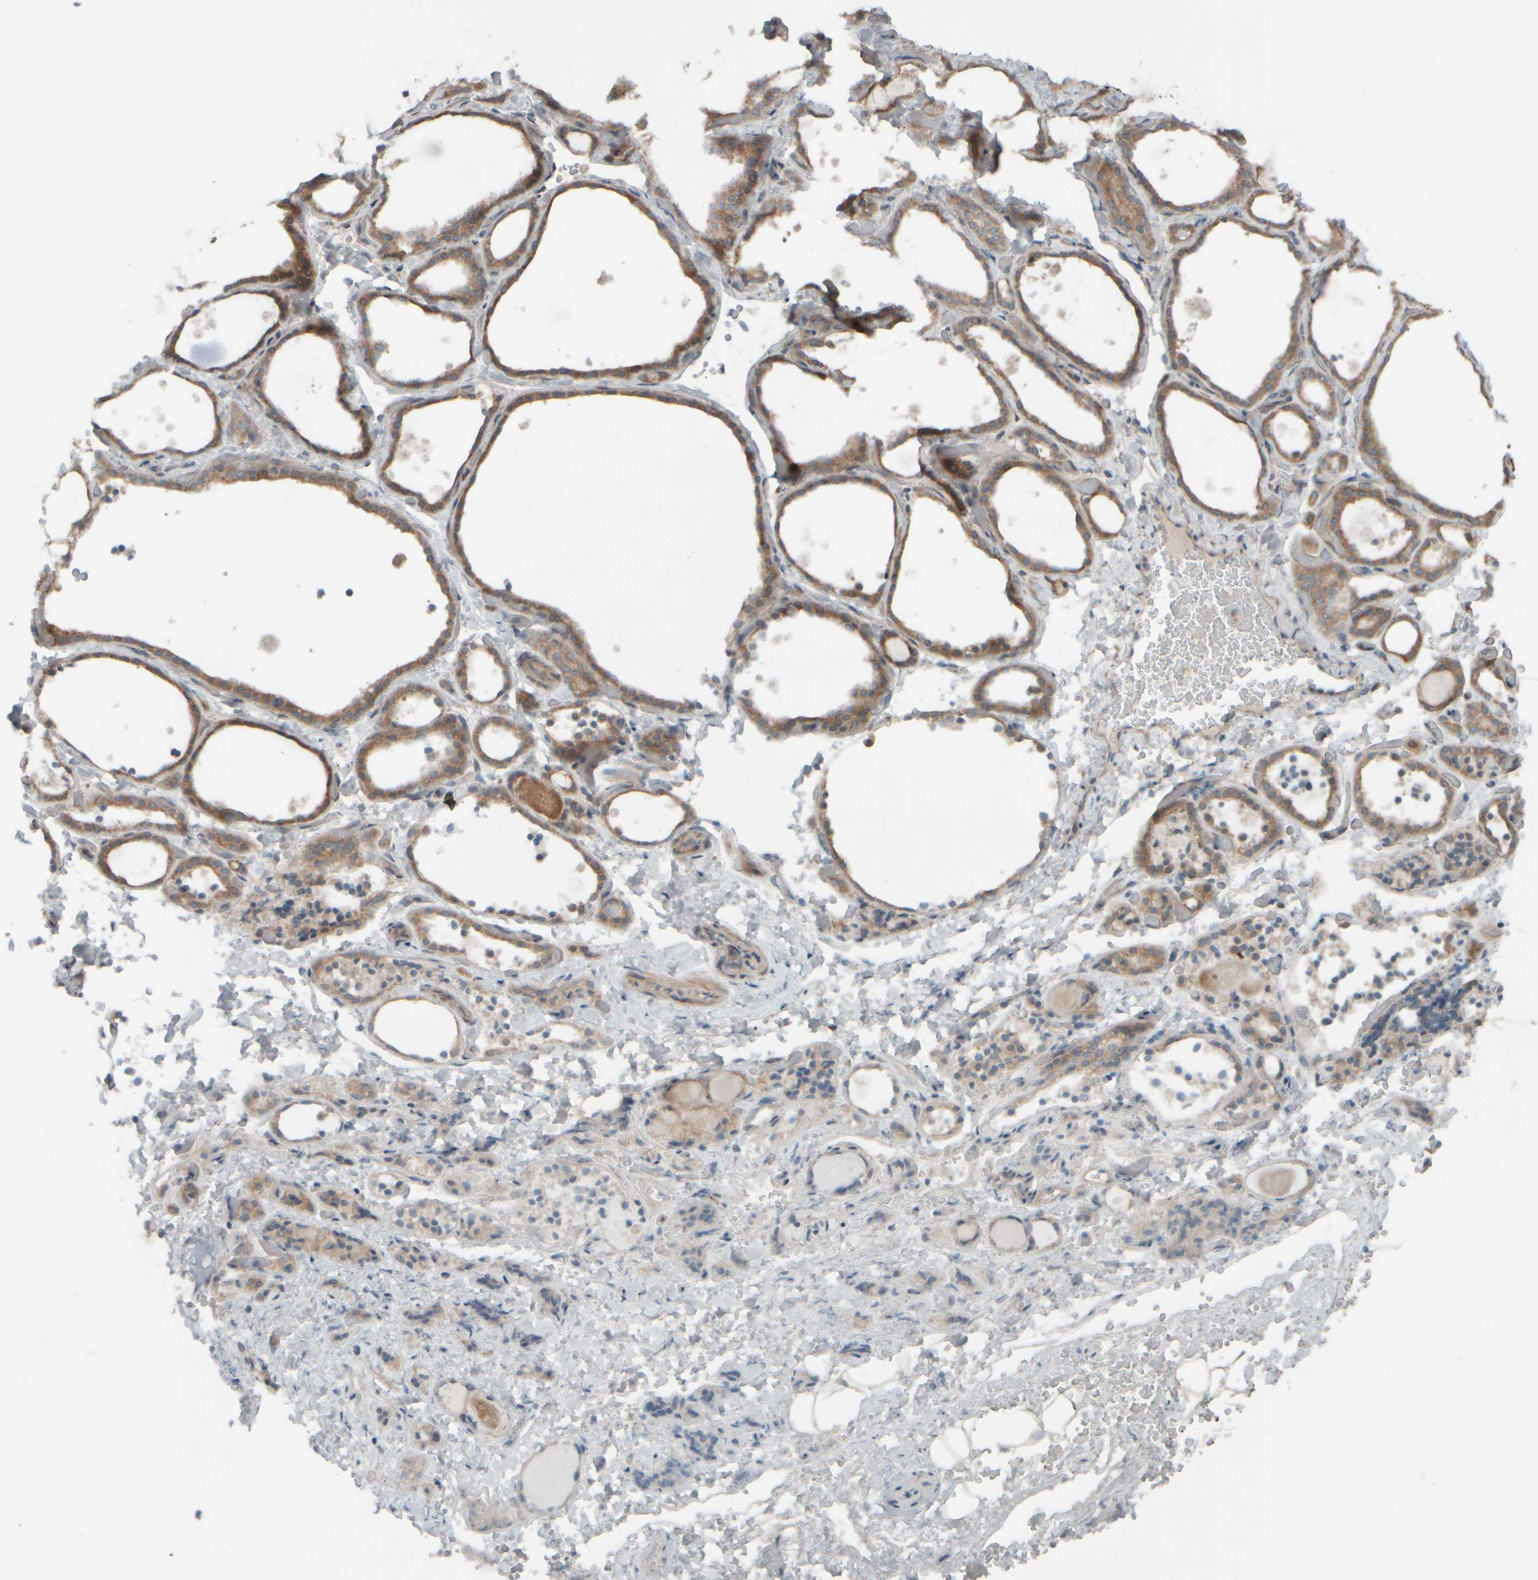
{"staining": {"intensity": "moderate", "quantity": ">75%", "location": "cytoplasmic/membranous"}, "tissue": "thyroid gland", "cell_type": "Glandular cells", "image_type": "normal", "snomed": [{"axis": "morphology", "description": "Normal tissue, NOS"}, {"axis": "topography", "description": "Thyroid gland"}], "caption": "Human thyroid gland stained for a protein (brown) shows moderate cytoplasmic/membranous positive staining in approximately >75% of glandular cells.", "gene": "HGS", "patient": {"sex": "female", "age": 44}}